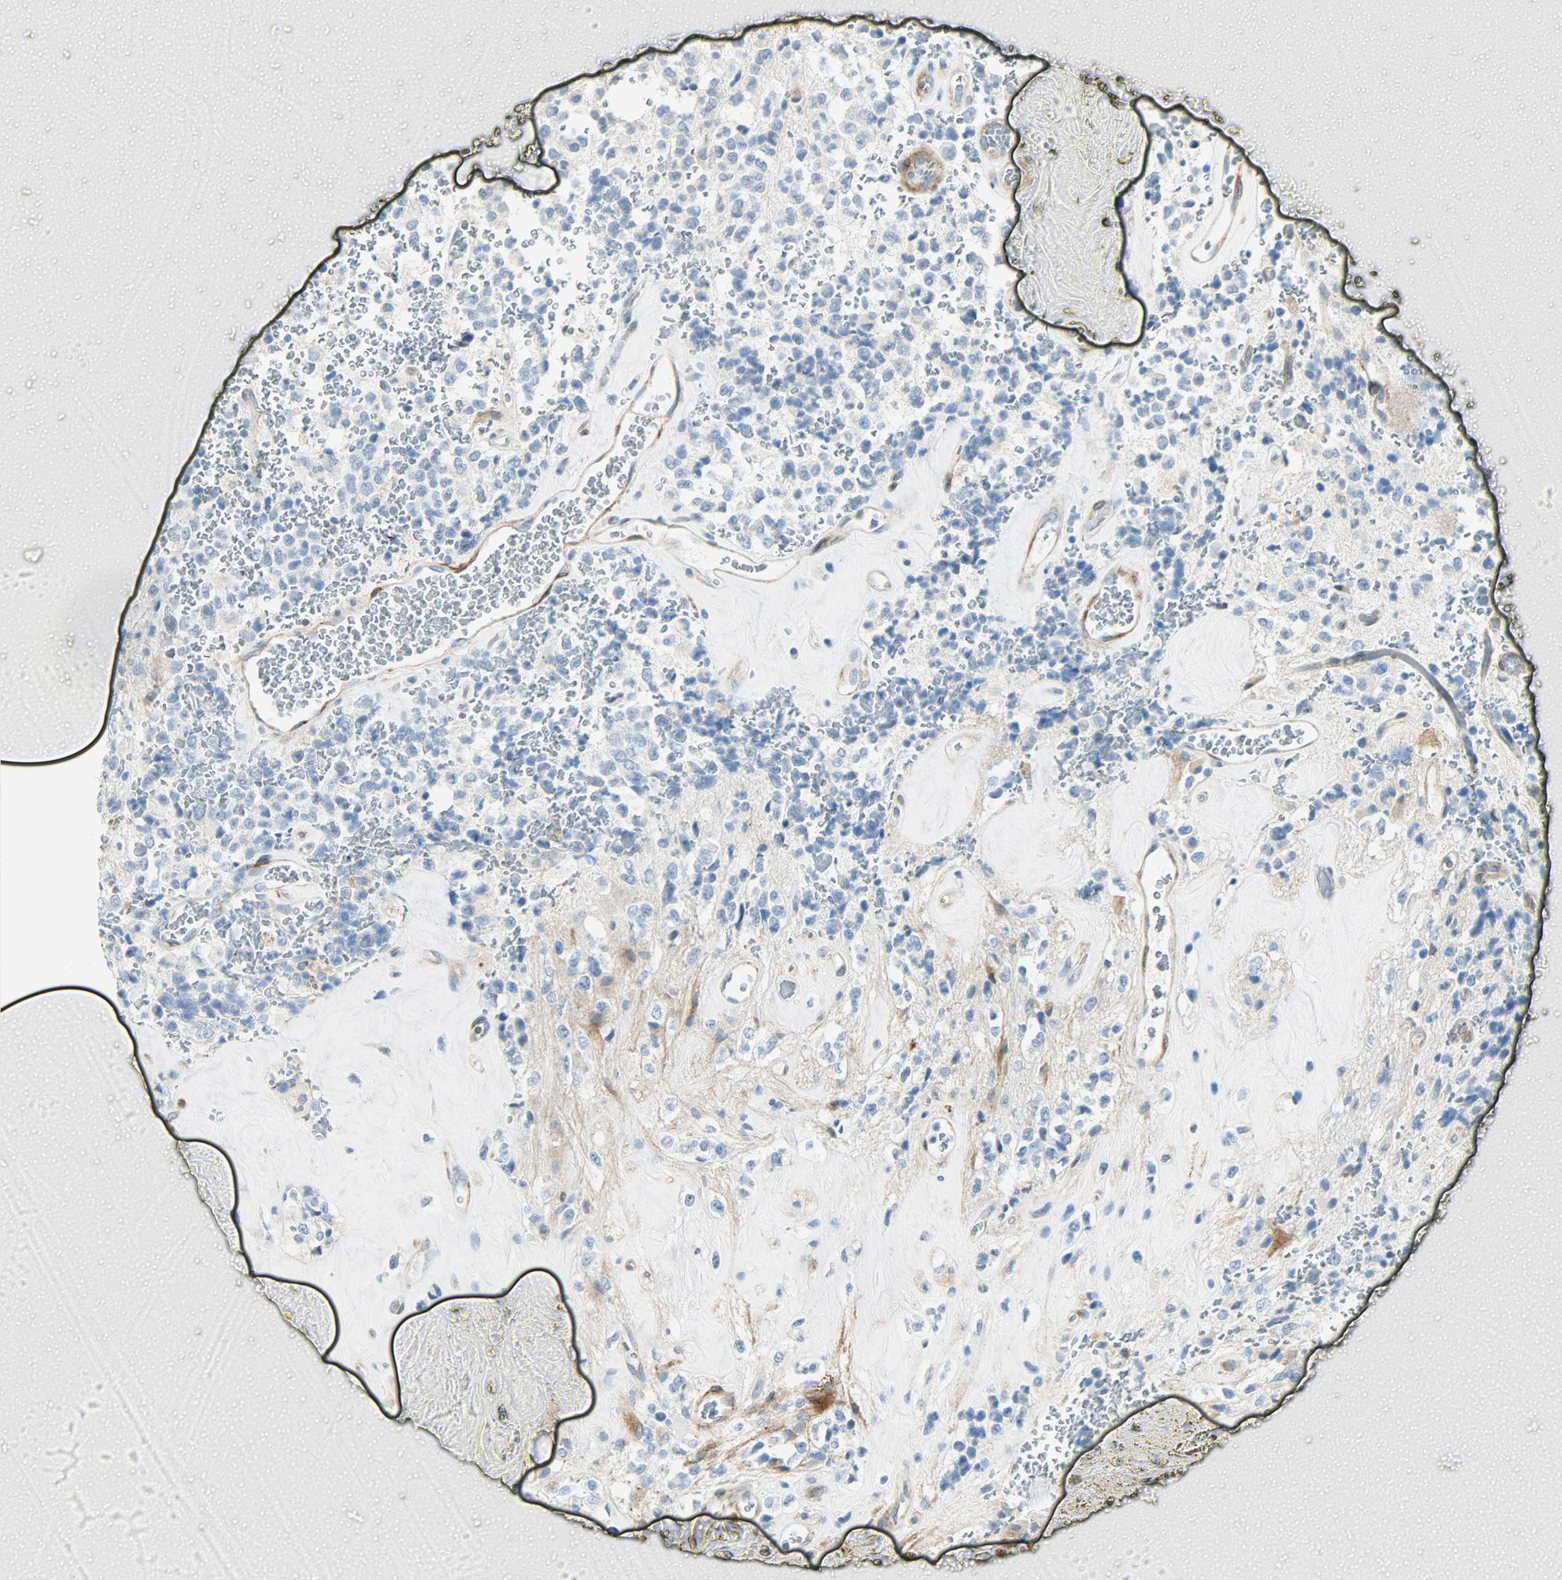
{"staining": {"intensity": "negative", "quantity": "none", "location": "none"}, "tissue": "glioma", "cell_type": "Tumor cells", "image_type": "cancer", "snomed": [{"axis": "morphology", "description": "Glioma, malignant, High grade"}, {"axis": "topography", "description": "pancreas cauda"}], "caption": "A histopathology image of human glioma is negative for staining in tumor cells. The staining was performed using DAB to visualize the protein expression in brown, while the nuclei were stained in blue with hematoxylin (Magnification: 20x).", "gene": "PKD2", "patient": {"sex": "male", "age": 60}}